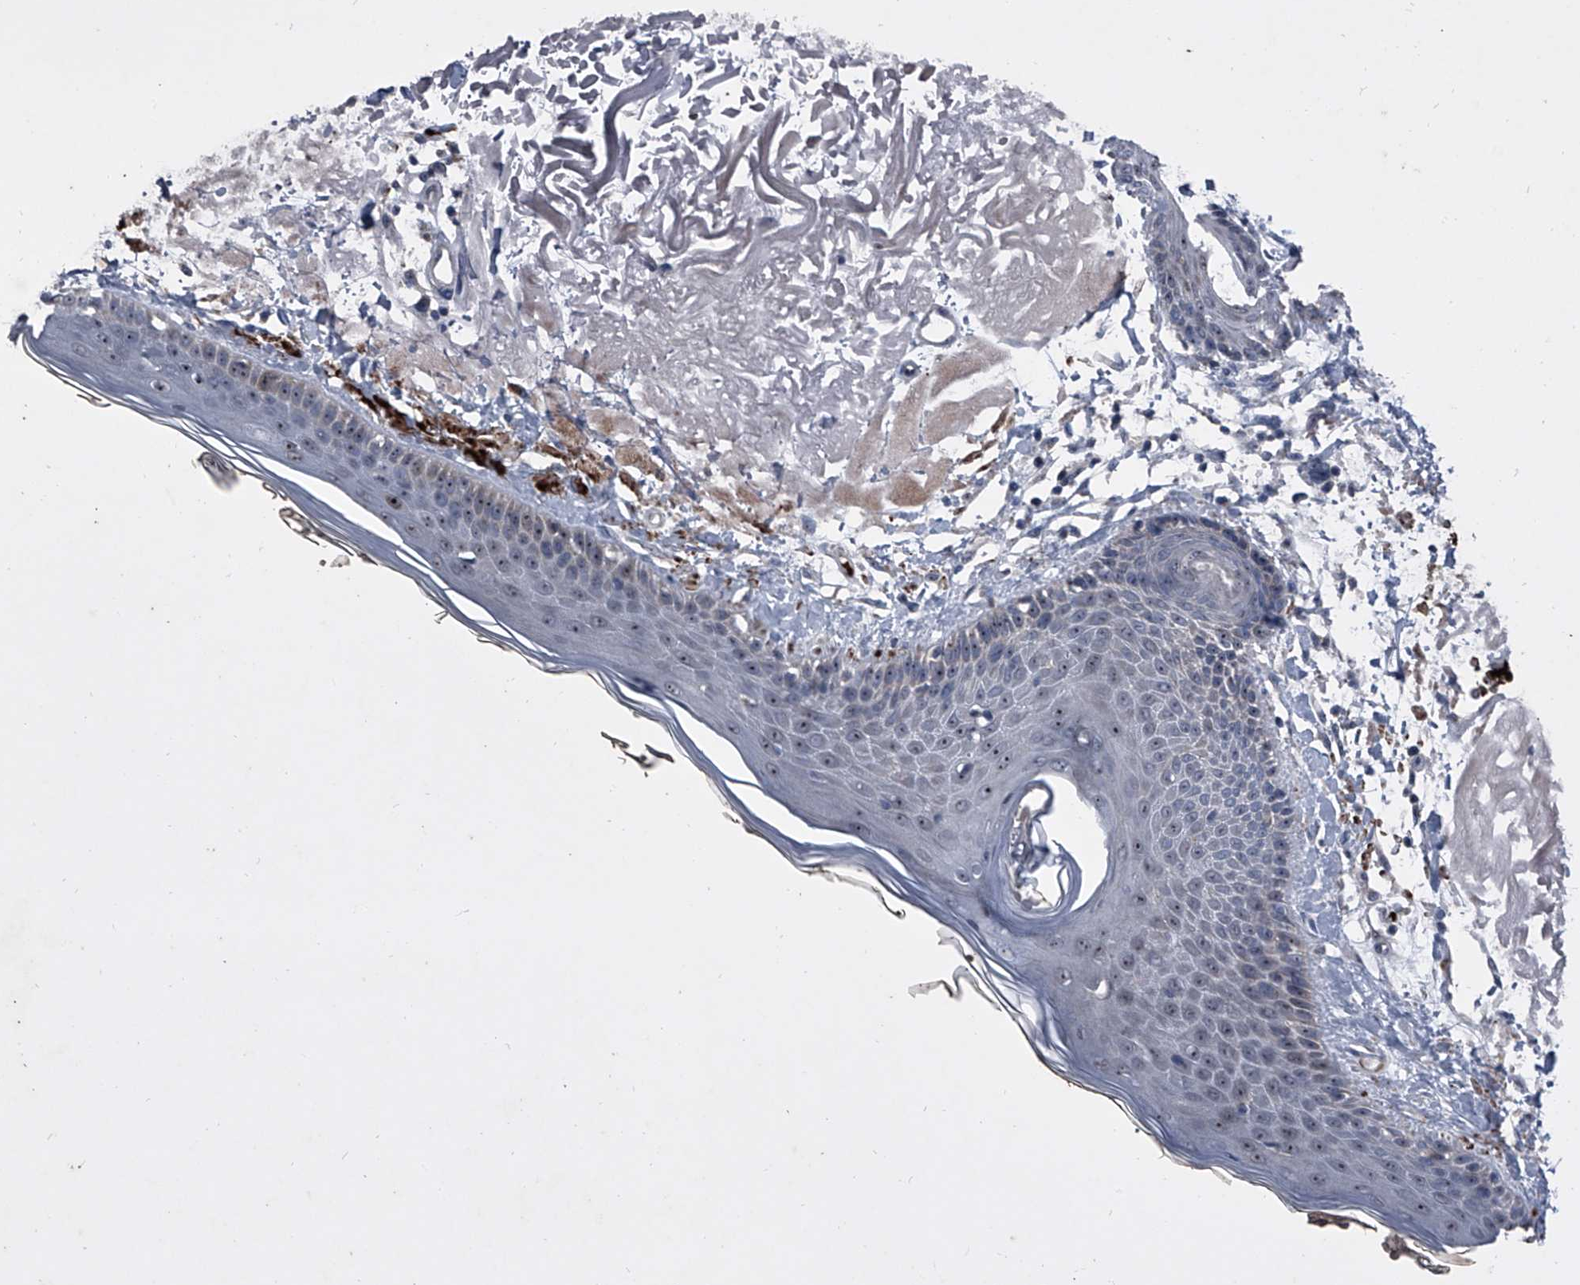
{"staining": {"intensity": "negative", "quantity": "none", "location": "none"}, "tissue": "skin", "cell_type": "Fibroblasts", "image_type": "normal", "snomed": [{"axis": "morphology", "description": "Normal tissue, NOS"}, {"axis": "topography", "description": "Skin"}, {"axis": "topography", "description": "Skeletal muscle"}], "caption": "Photomicrograph shows no protein expression in fibroblasts of unremarkable skin. (DAB (3,3'-diaminobenzidine) immunohistochemistry with hematoxylin counter stain).", "gene": "CEP85L", "patient": {"sex": "male", "age": 83}}